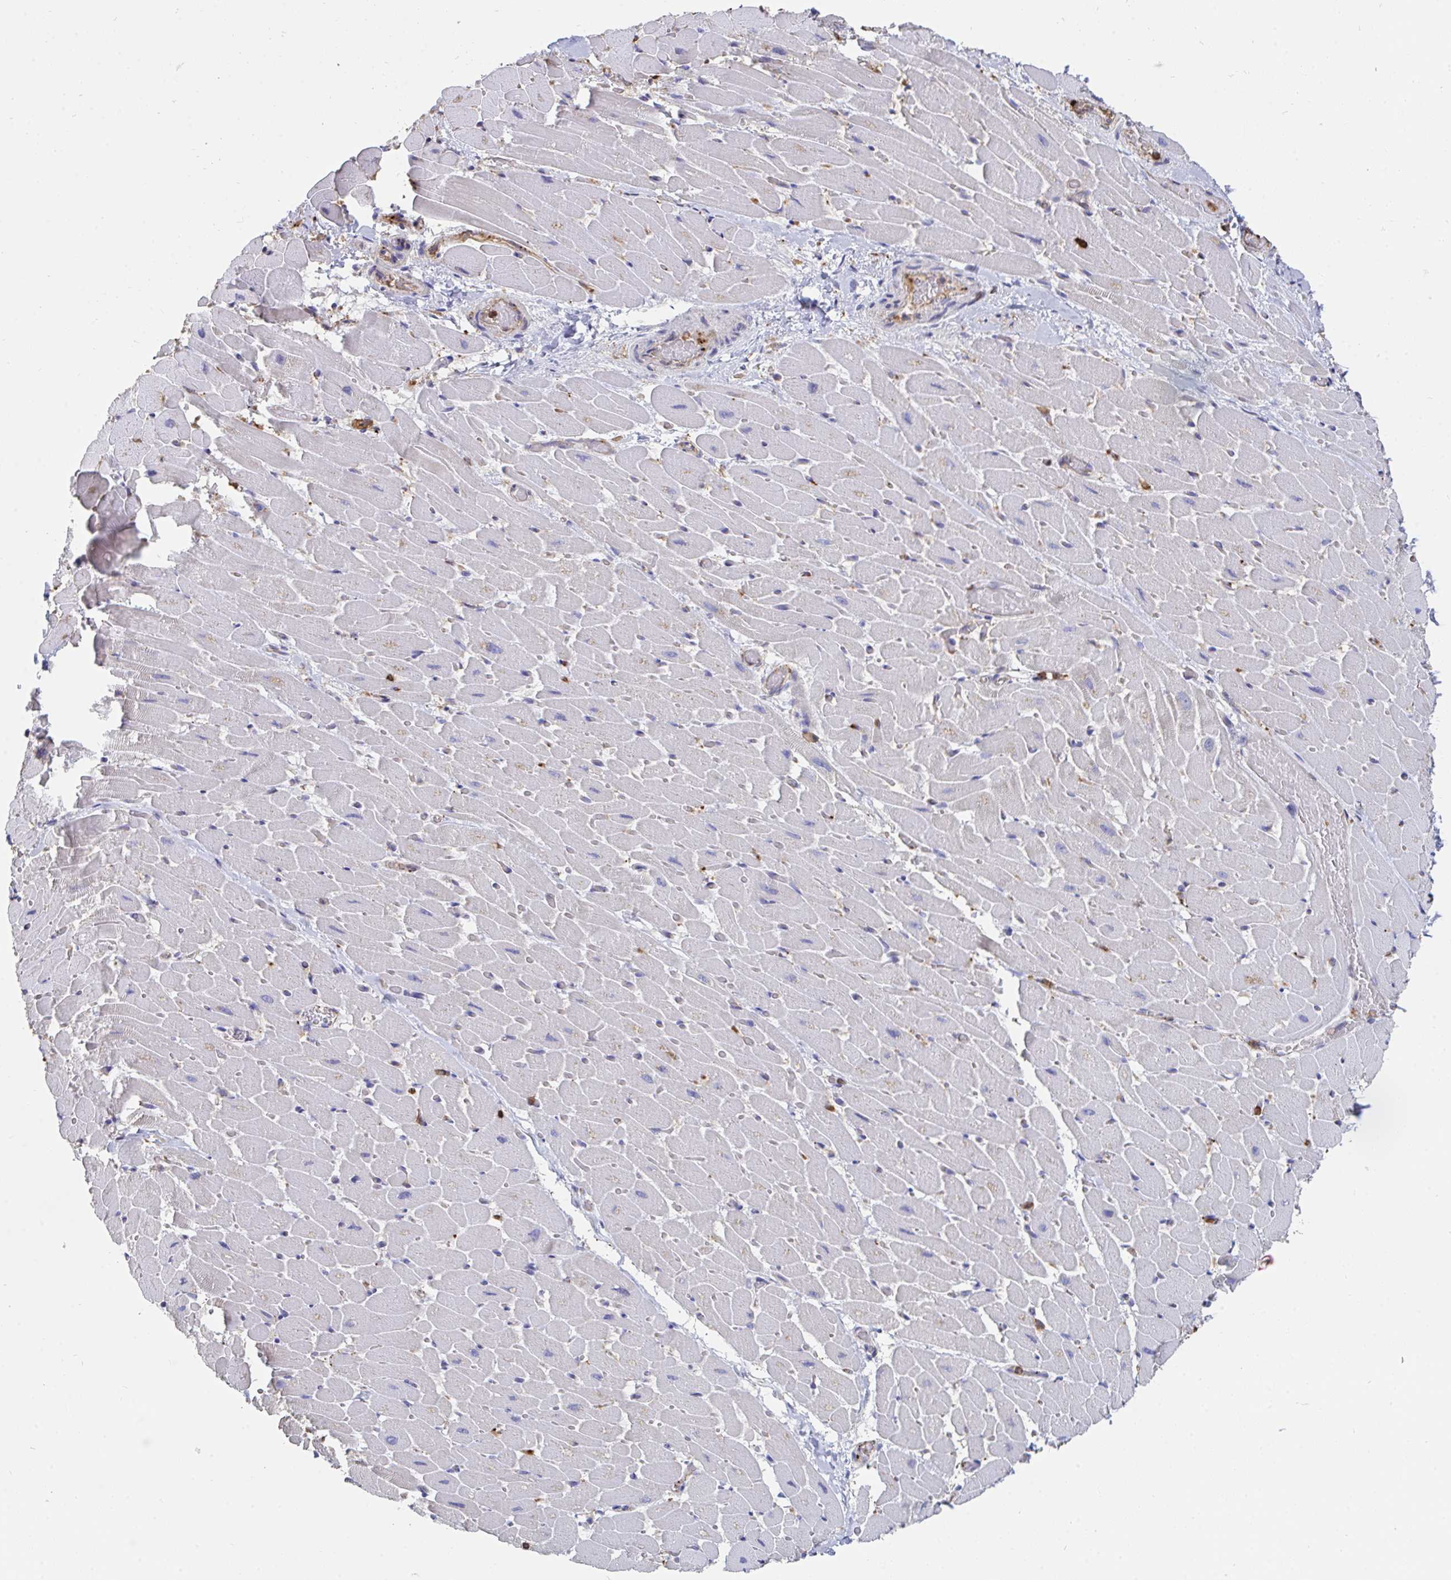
{"staining": {"intensity": "negative", "quantity": "none", "location": "none"}, "tissue": "heart muscle", "cell_type": "Cardiomyocytes", "image_type": "normal", "snomed": [{"axis": "morphology", "description": "Normal tissue, NOS"}, {"axis": "topography", "description": "Heart"}], "caption": "Photomicrograph shows no significant protein positivity in cardiomyocytes of normal heart muscle. The staining was performed using DAB (3,3'-diaminobenzidine) to visualize the protein expression in brown, while the nuclei were stained in blue with hematoxylin (Magnification: 20x).", "gene": "CFL1", "patient": {"sex": "male", "age": 37}}